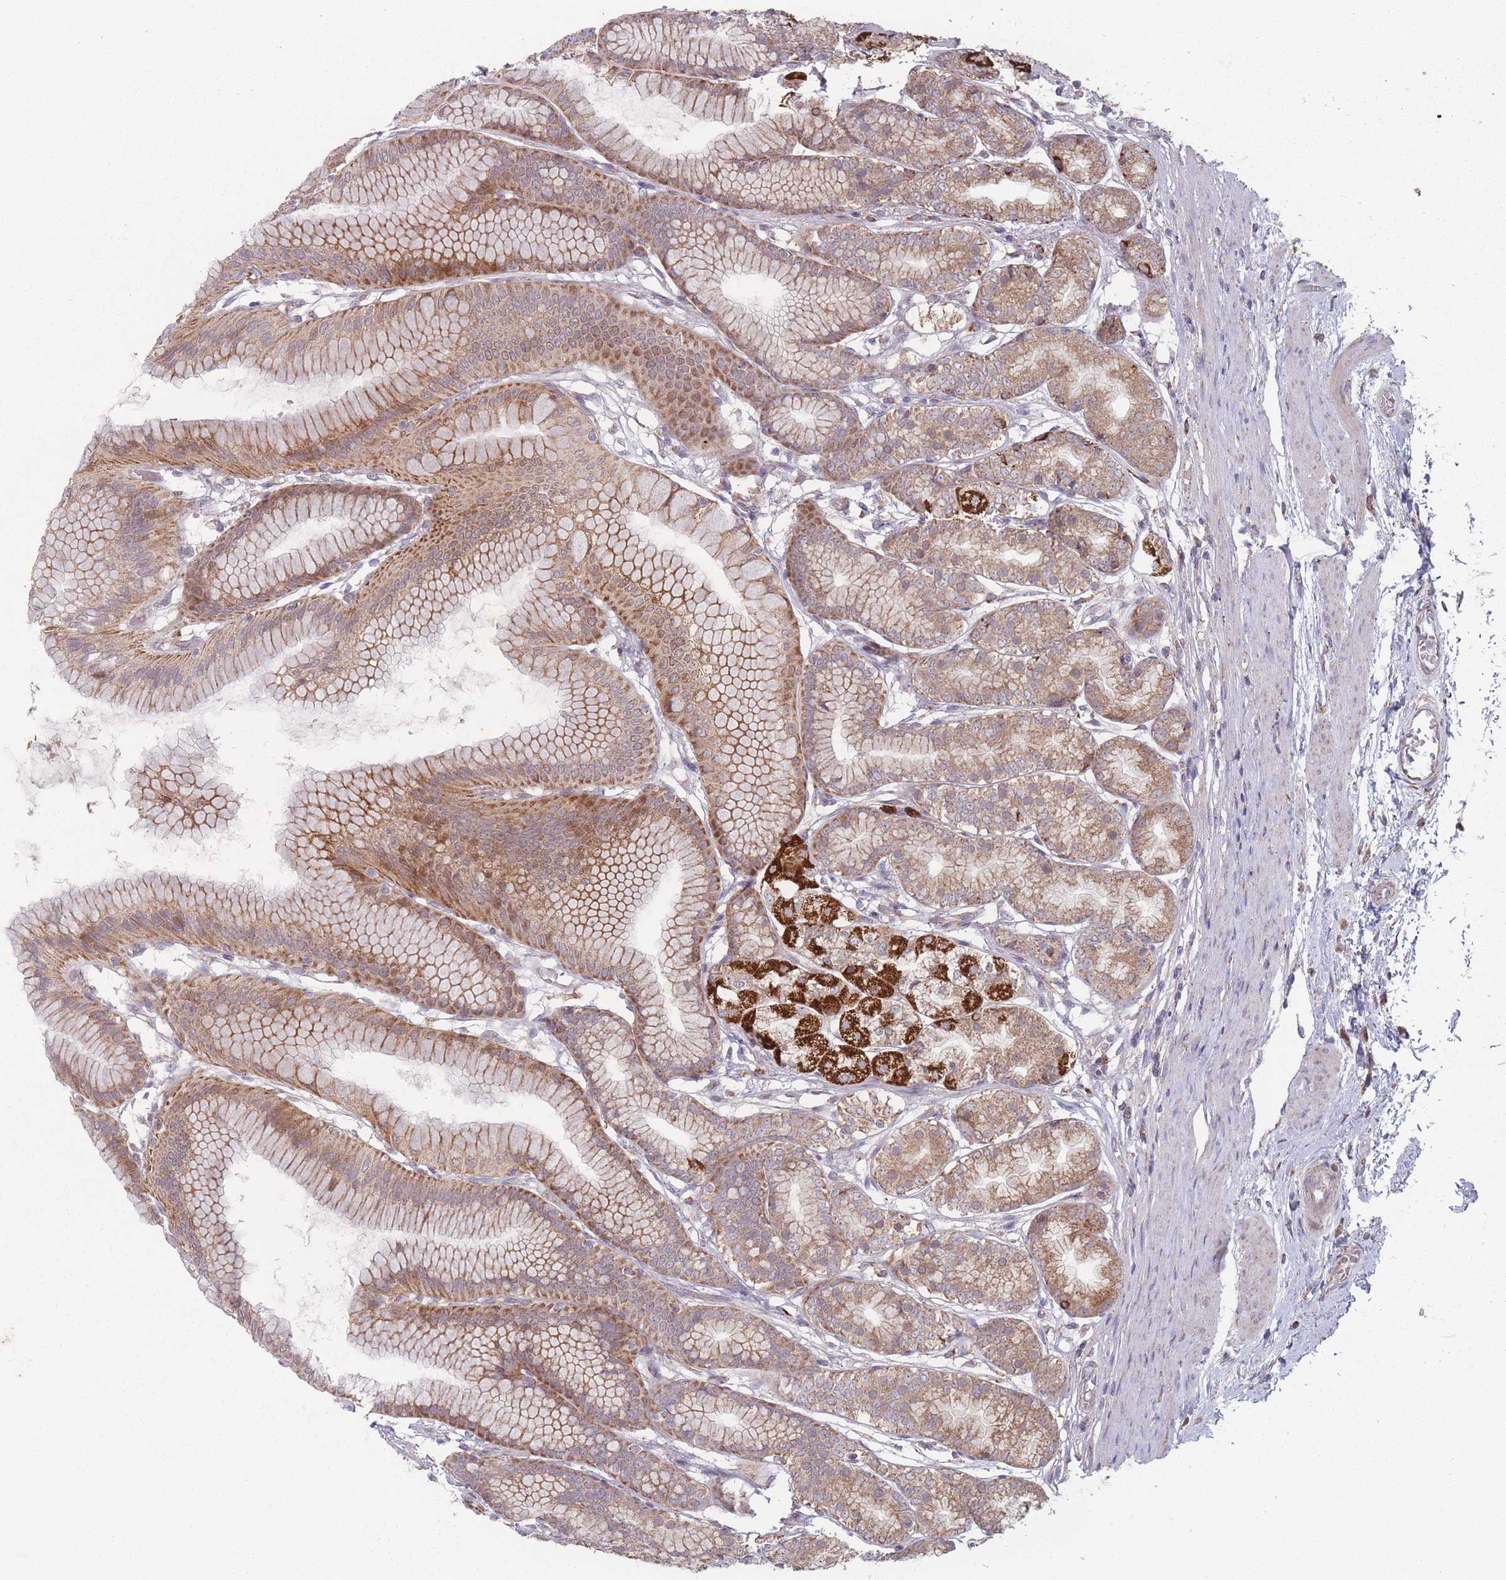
{"staining": {"intensity": "strong", "quantity": "25%-75%", "location": "cytoplasmic/membranous"}, "tissue": "stomach", "cell_type": "Glandular cells", "image_type": "normal", "snomed": [{"axis": "morphology", "description": "Normal tissue, NOS"}, {"axis": "morphology", "description": "Adenocarcinoma, NOS"}, {"axis": "morphology", "description": "Adenocarcinoma, High grade"}, {"axis": "topography", "description": "Stomach, upper"}, {"axis": "topography", "description": "Stomach"}], "caption": "Stomach was stained to show a protein in brown. There is high levels of strong cytoplasmic/membranous positivity in about 25%-75% of glandular cells. Immunohistochemistry (ihc) stains the protein of interest in brown and the nuclei are stained blue.", "gene": "OR10Q1", "patient": {"sex": "female", "age": 65}}